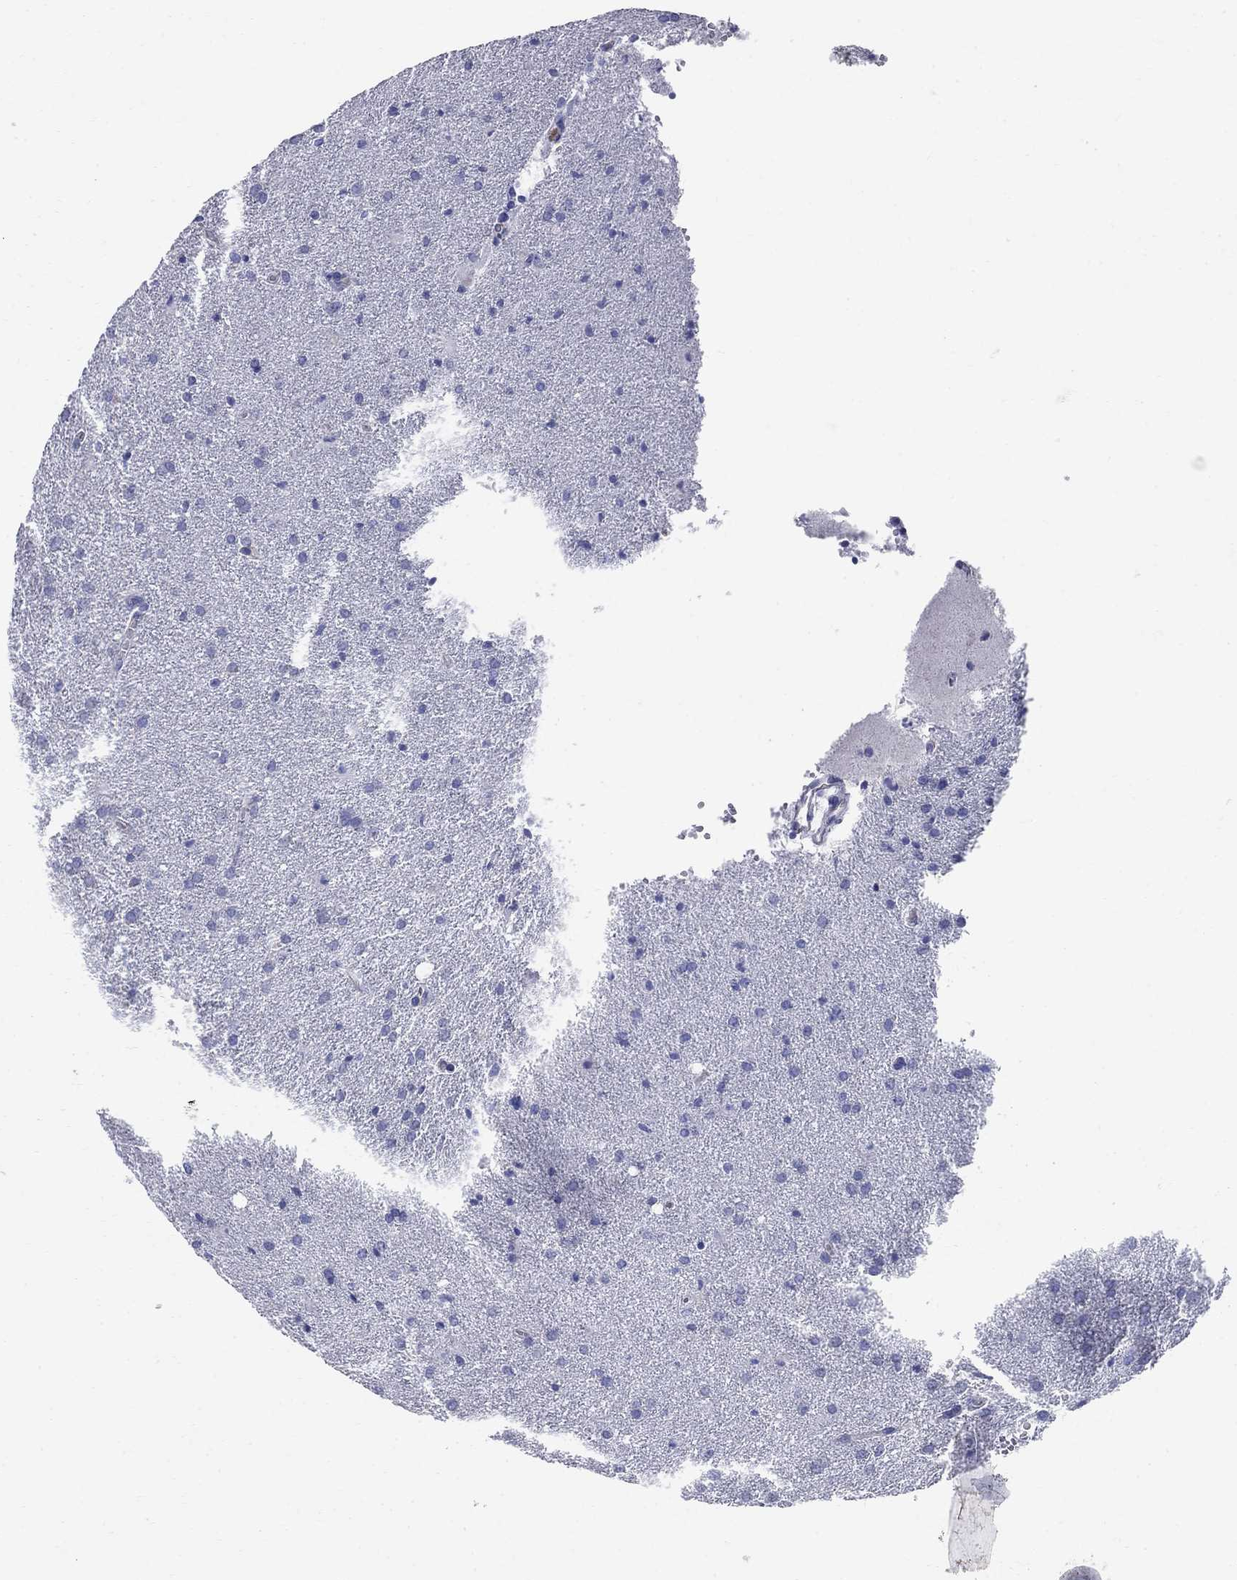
{"staining": {"intensity": "negative", "quantity": "none", "location": "none"}, "tissue": "glioma", "cell_type": "Tumor cells", "image_type": "cancer", "snomed": [{"axis": "morphology", "description": "Glioma, malignant, Low grade"}, {"axis": "topography", "description": "Brain"}], "caption": "Immunohistochemical staining of human glioma shows no significant positivity in tumor cells. (Brightfield microscopy of DAB (3,3'-diaminobenzidine) immunohistochemistry (IHC) at high magnification).", "gene": "SMCP", "patient": {"sex": "male", "age": 58}}